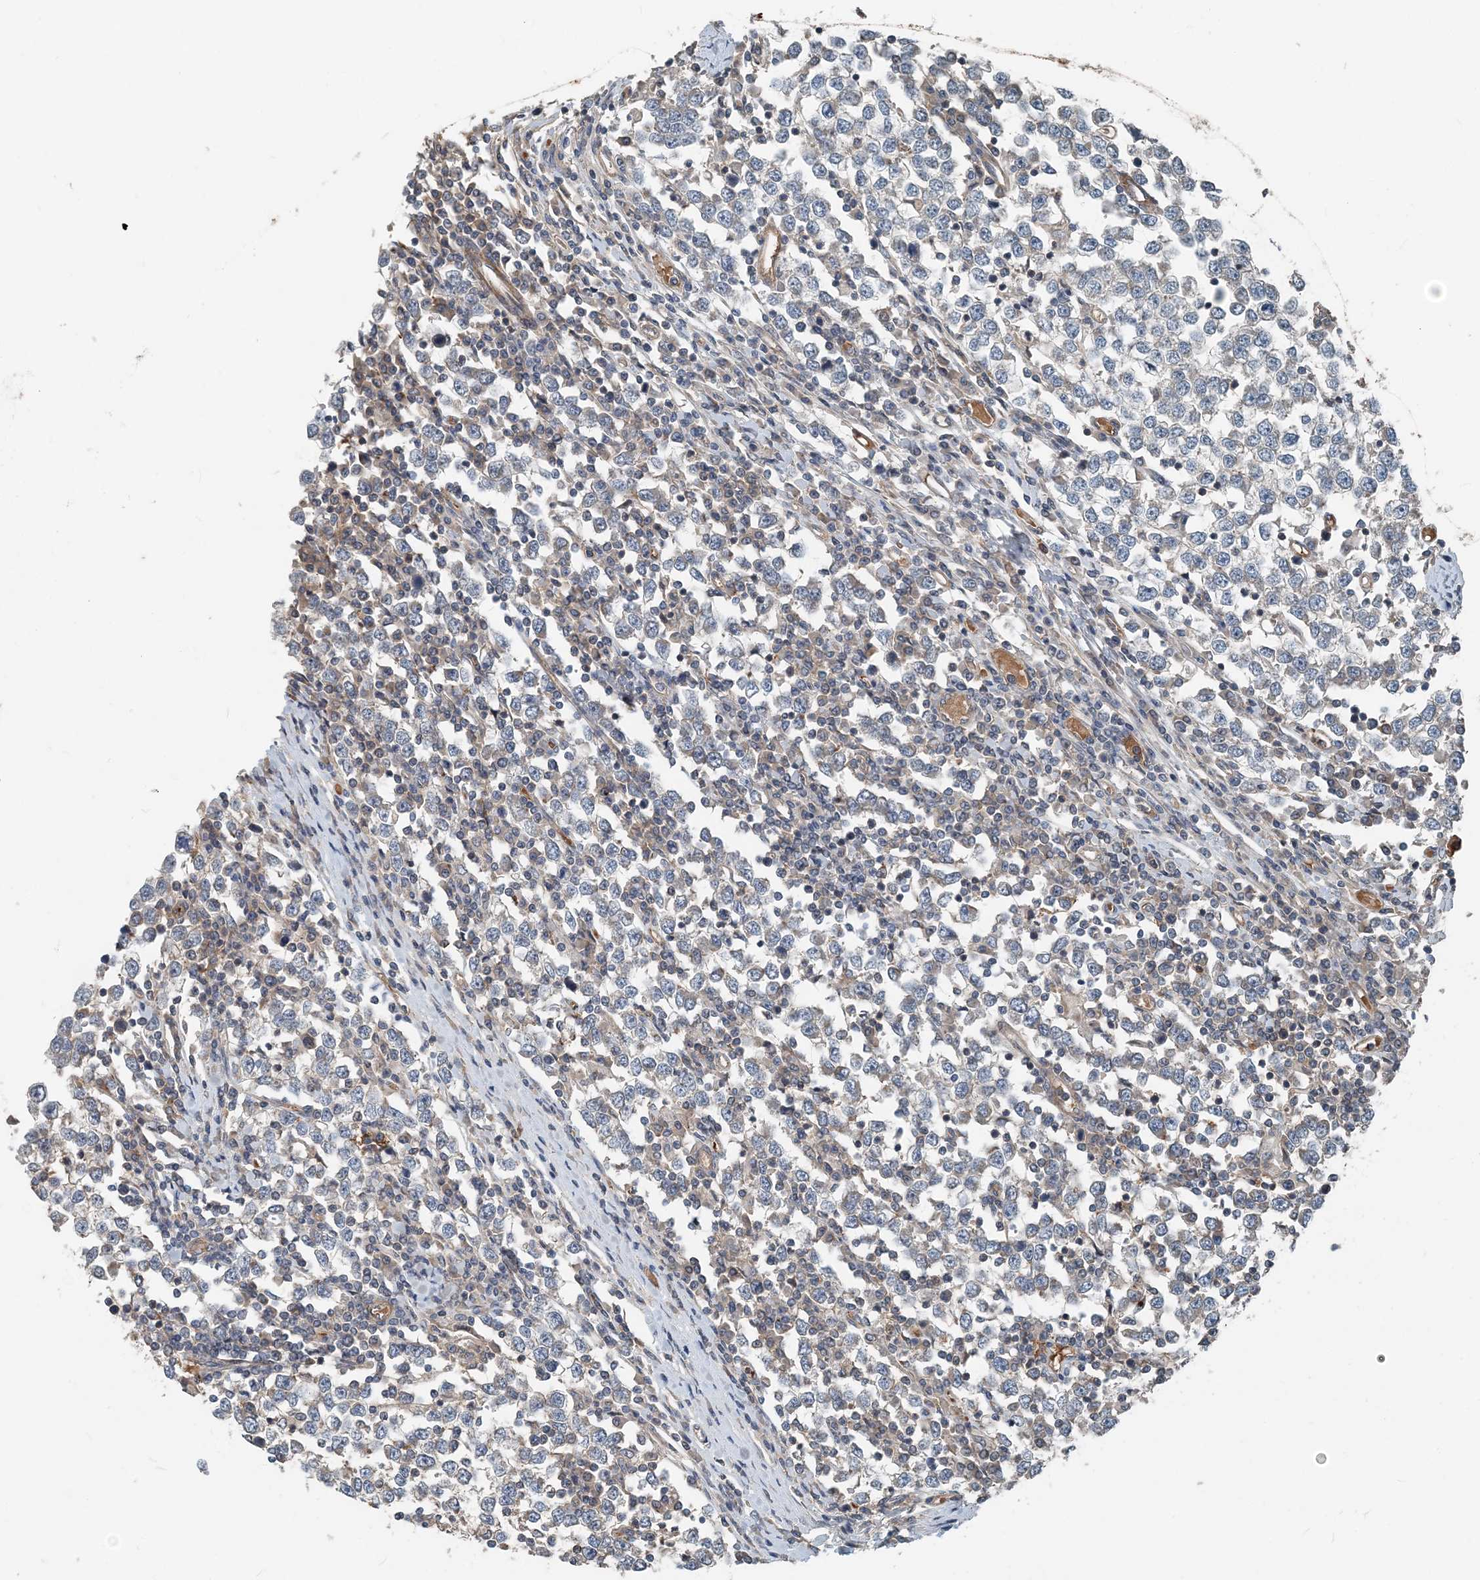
{"staining": {"intensity": "weak", "quantity": "25%-75%", "location": "cytoplasmic/membranous"}, "tissue": "testis cancer", "cell_type": "Tumor cells", "image_type": "cancer", "snomed": [{"axis": "morphology", "description": "Seminoma, NOS"}, {"axis": "topography", "description": "Testis"}], "caption": "IHC histopathology image of neoplastic tissue: human testis cancer stained using immunohistochemistry (IHC) exhibits low levels of weak protein expression localized specifically in the cytoplasmic/membranous of tumor cells, appearing as a cytoplasmic/membranous brown color.", "gene": "SMPD3", "patient": {"sex": "male", "age": 65}}